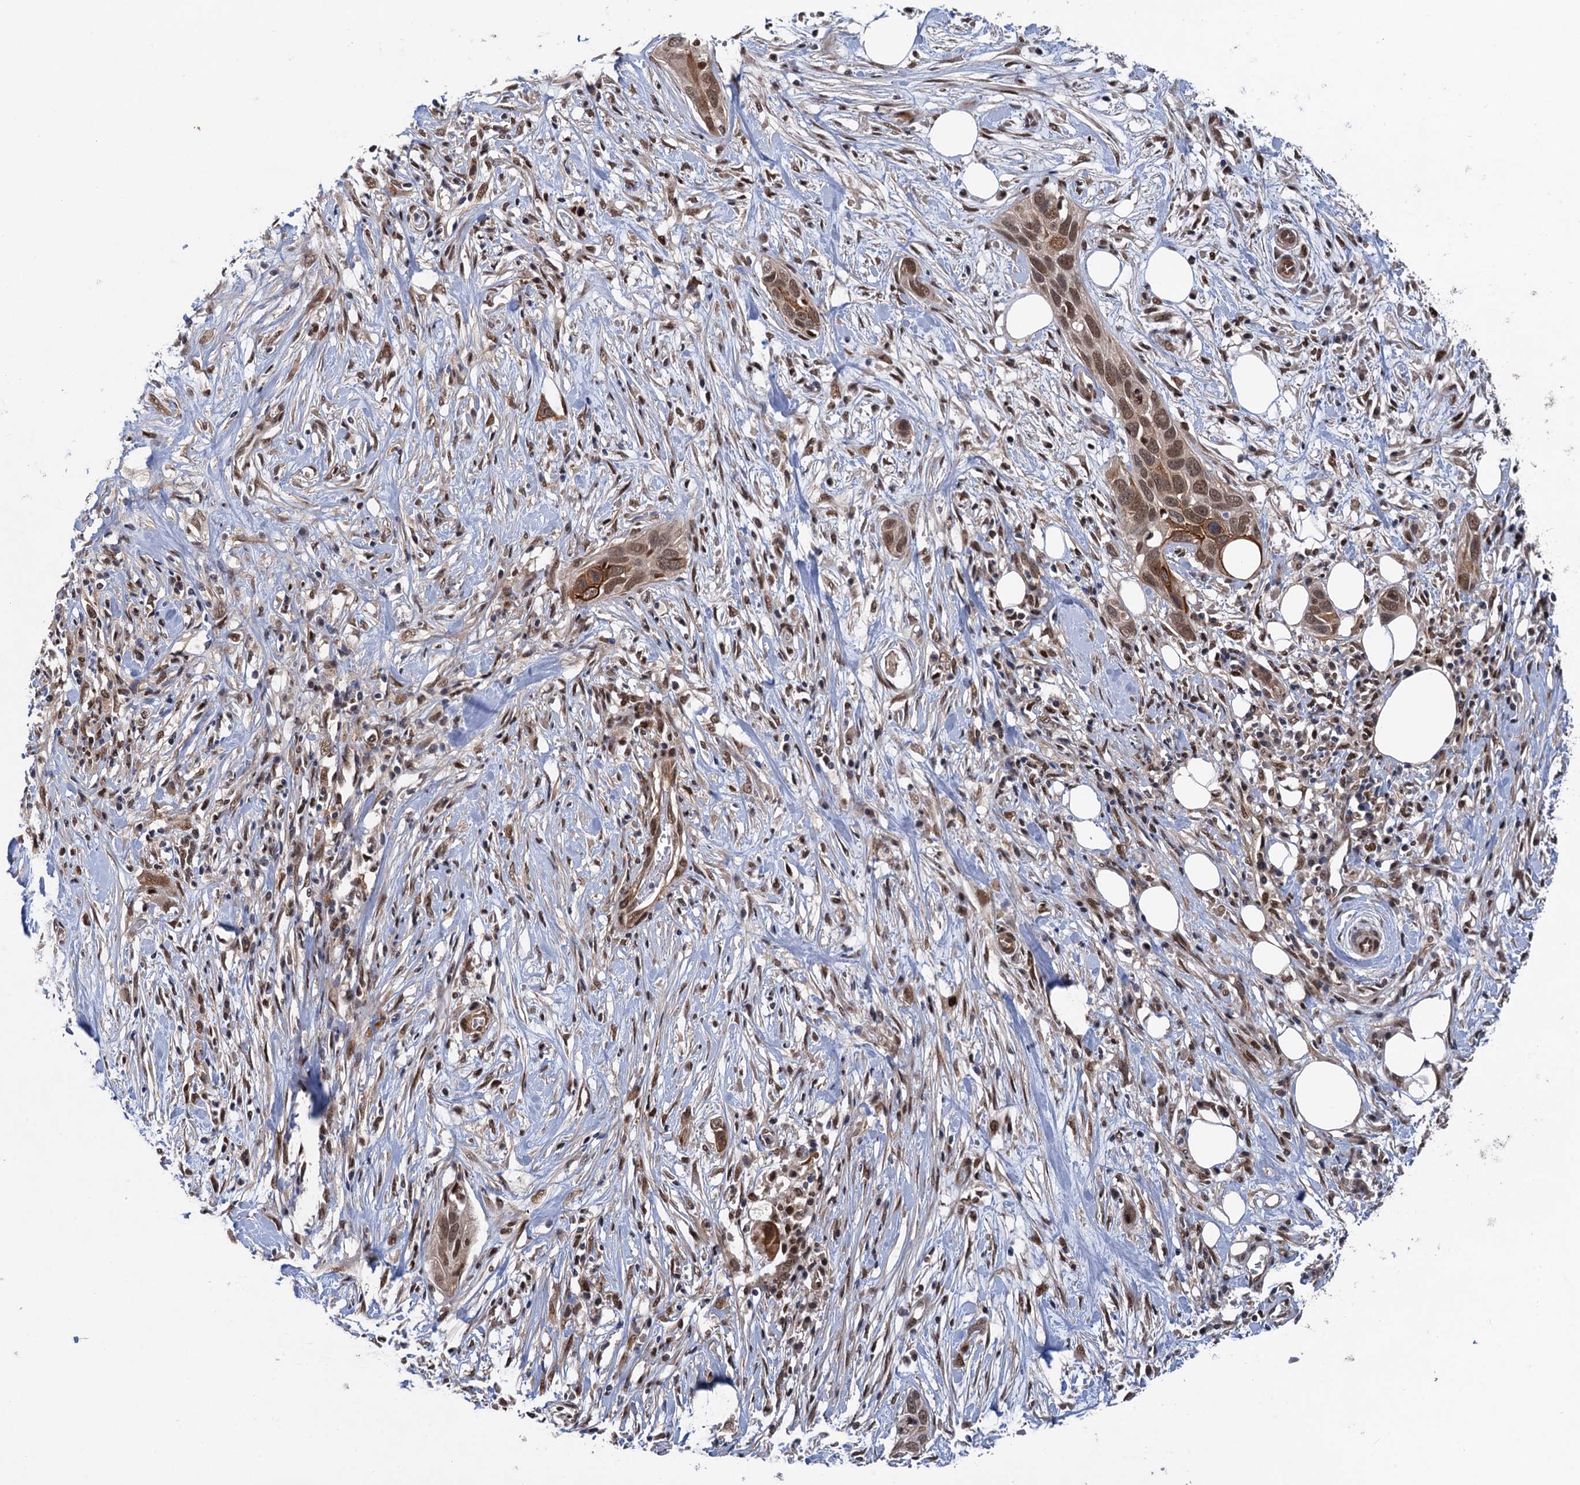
{"staining": {"intensity": "moderate", "quantity": ">75%", "location": "cytoplasmic/membranous,nuclear"}, "tissue": "pancreatic cancer", "cell_type": "Tumor cells", "image_type": "cancer", "snomed": [{"axis": "morphology", "description": "Adenocarcinoma, NOS"}, {"axis": "topography", "description": "Pancreas"}], "caption": "The photomicrograph reveals staining of pancreatic adenocarcinoma, revealing moderate cytoplasmic/membranous and nuclear protein positivity (brown color) within tumor cells.", "gene": "TTC31", "patient": {"sex": "female", "age": 60}}